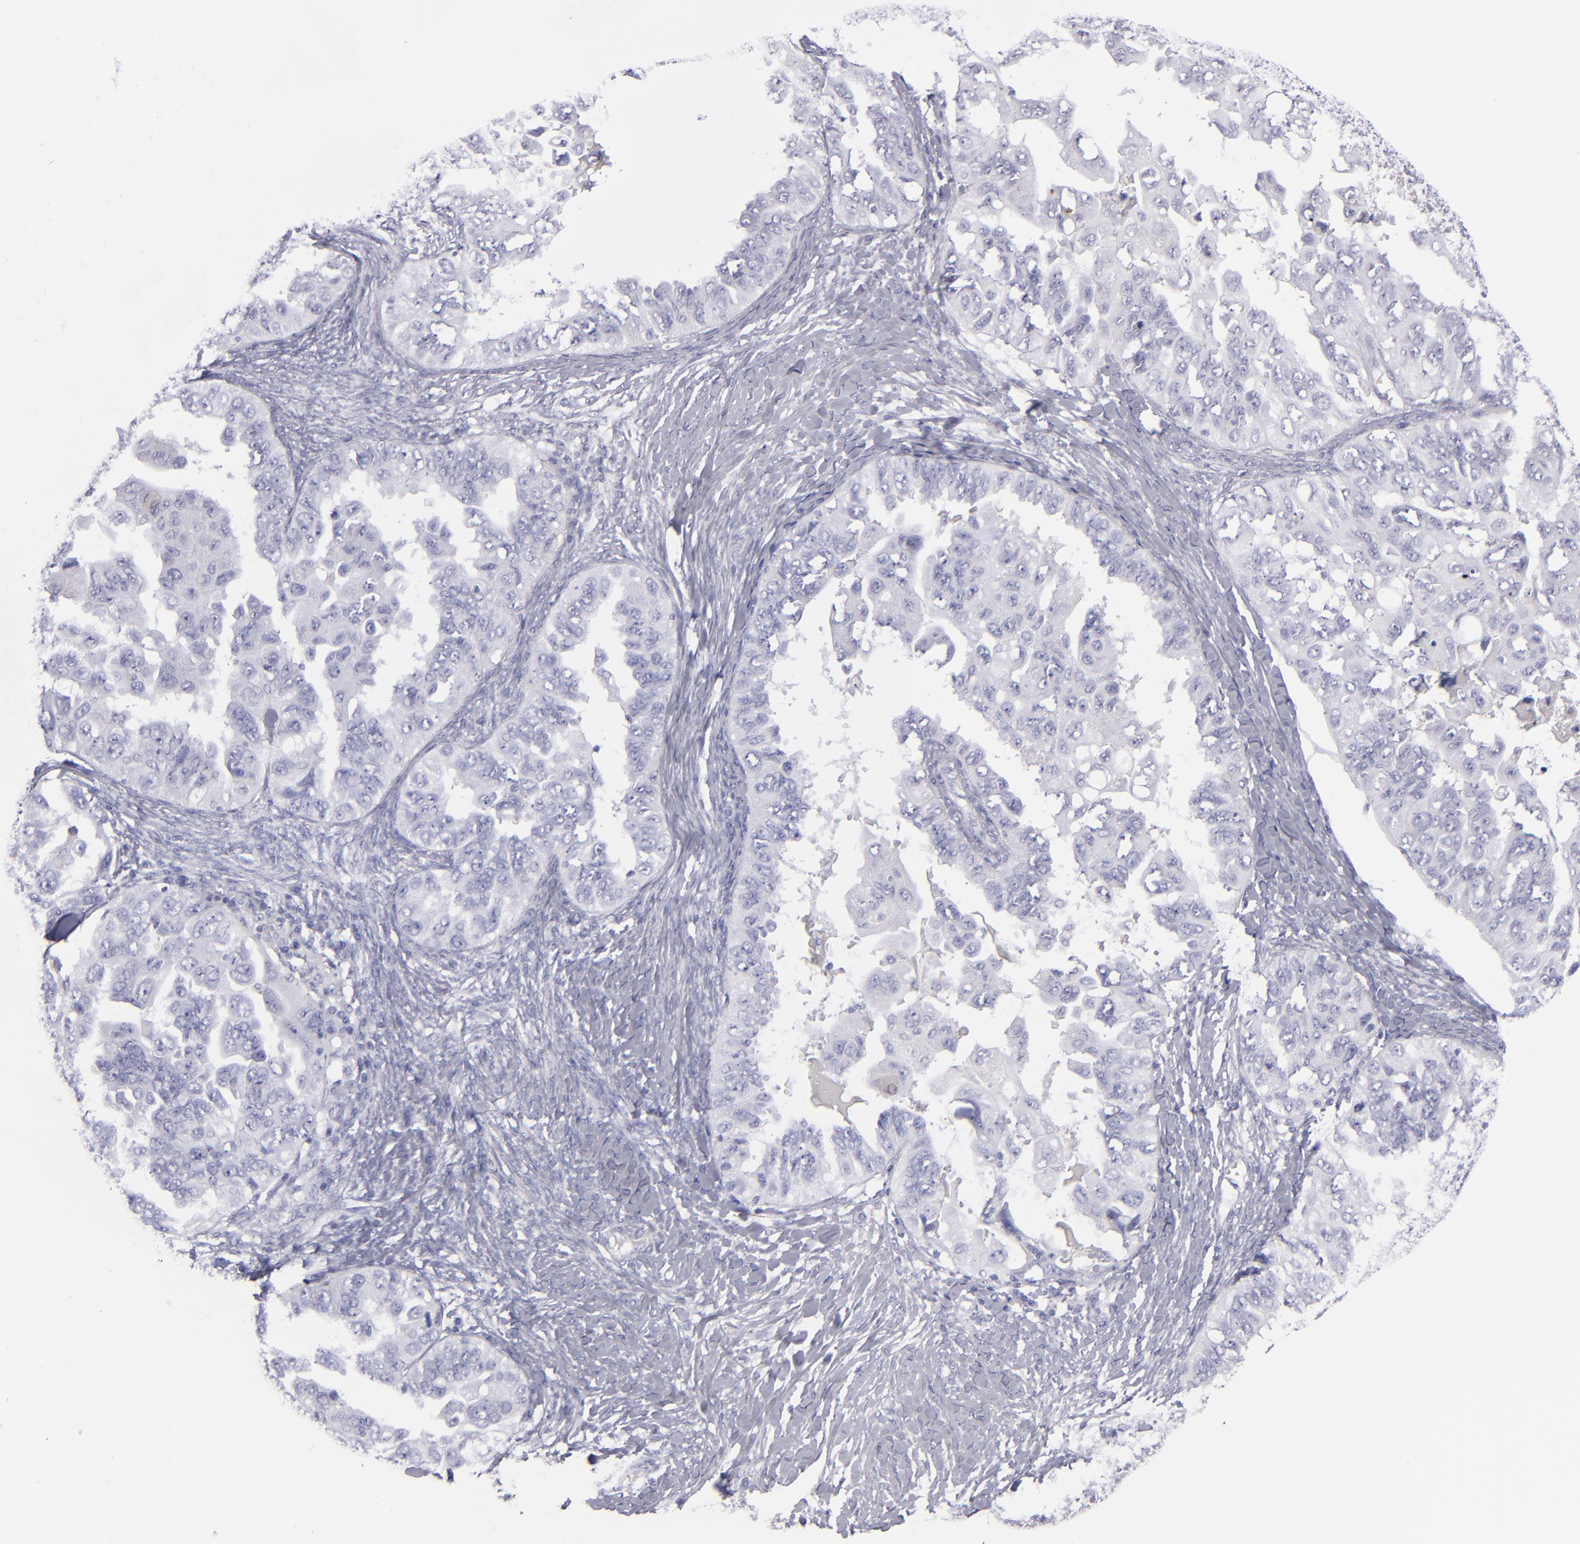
{"staining": {"intensity": "negative", "quantity": "none", "location": "none"}, "tissue": "ovarian cancer", "cell_type": "Tumor cells", "image_type": "cancer", "snomed": [{"axis": "morphology", "description": "Cystadenocarcinoma, serous, NOS"}, {"axis": "topography", "description": "Ovary"}], "caption": "High magnification brightfield microscopy of ovarian serous cystadenocarcinoma stained with DAB (3,3'-diaminobenzidine) (brown) and counterstained with hematoxylin (blue): tumor cells show no significant positivity.", "gene": "ANPEP", "patient": {"sex": "female", "age": 82}}